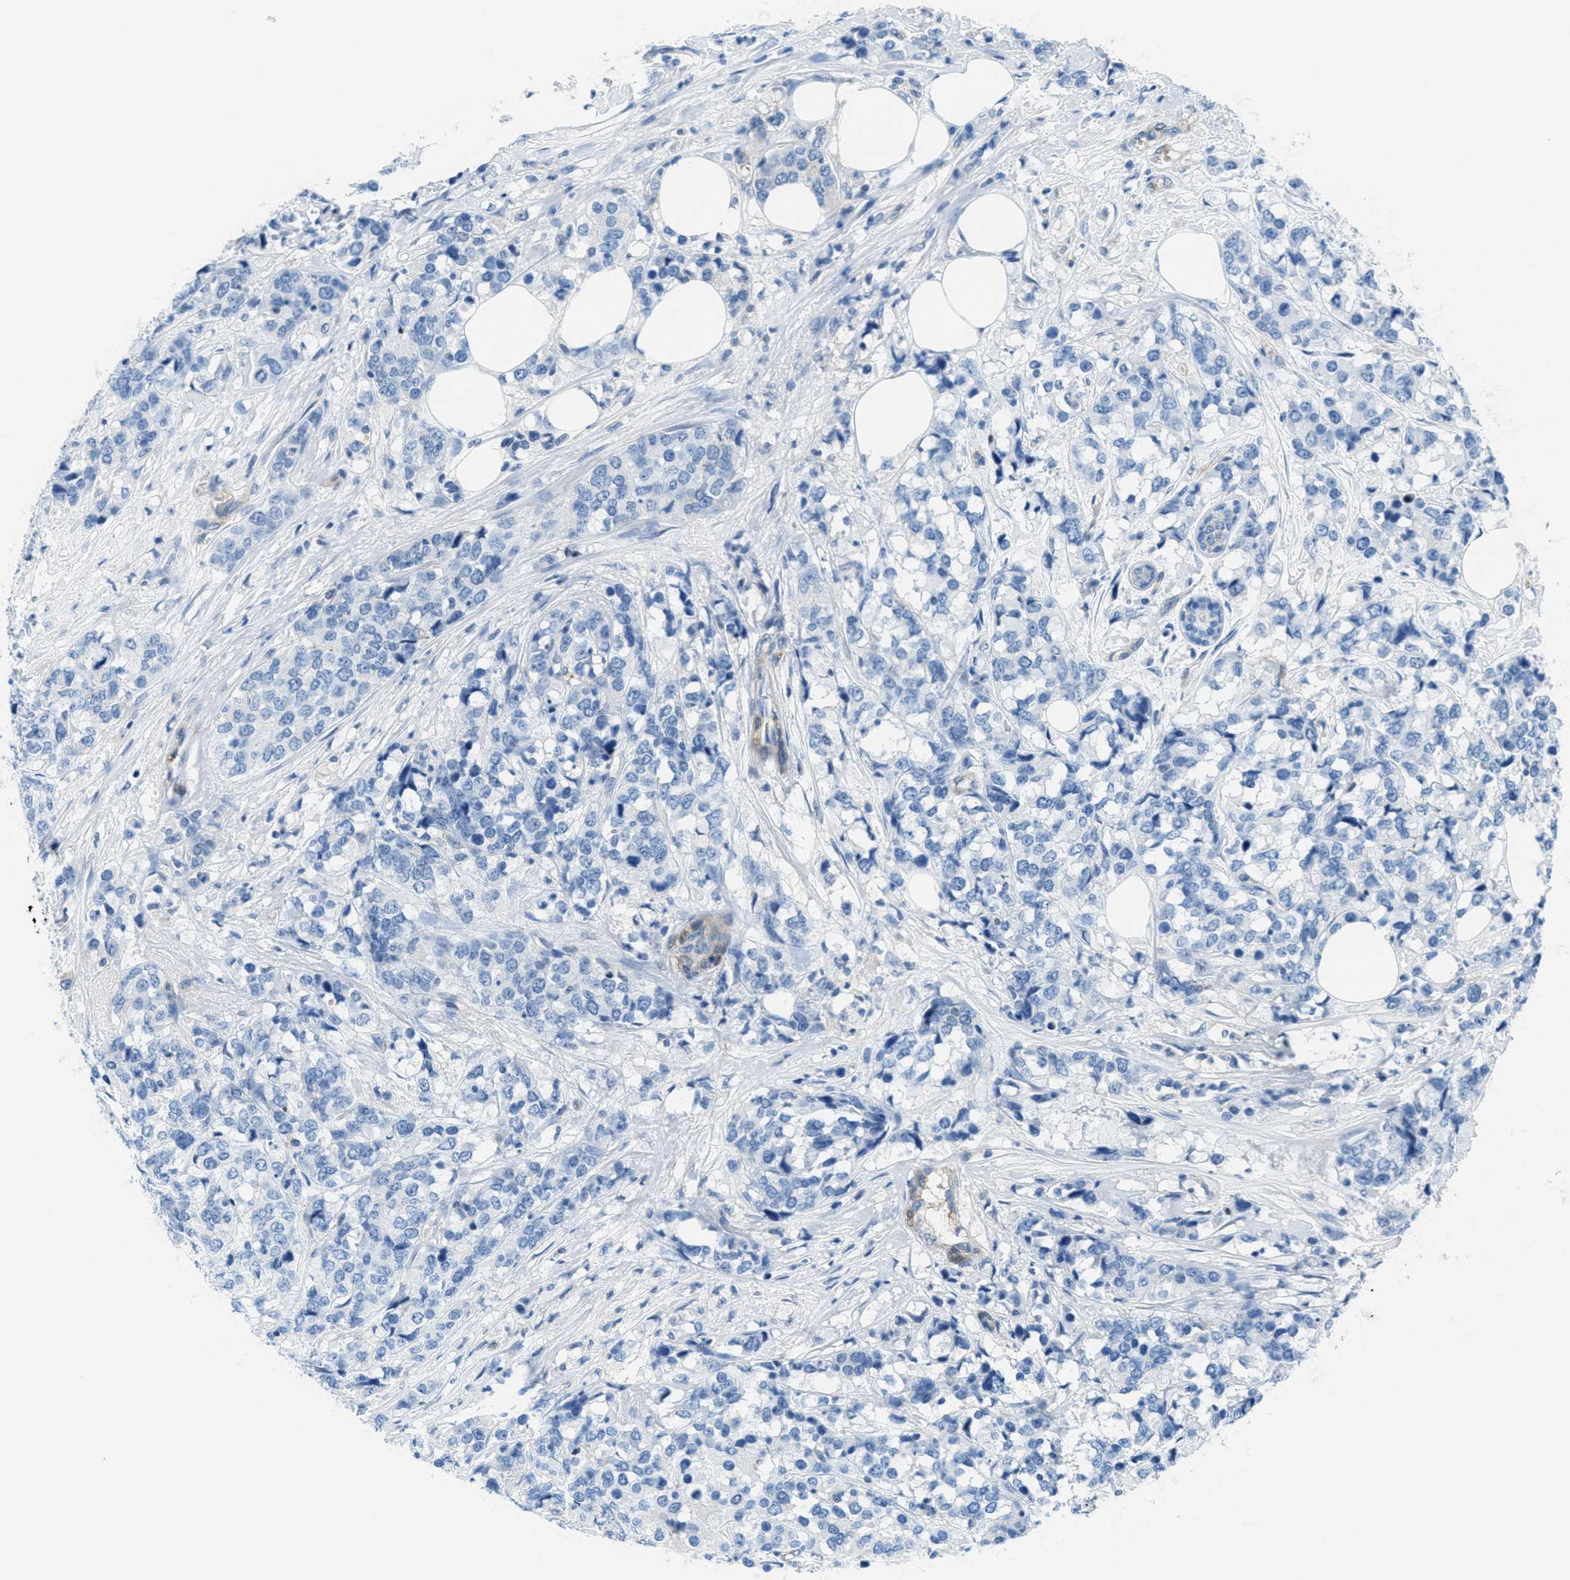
{"staining": {"intensity": "negative", "quantity": "none", "location": "none"}, "tissue": "breast cancer", "cell_type": "Tumor cells", "image_type": "cancer", "snomed": [{"axis": "morphology", "description": "Lobular carcinoma"}, {"axis": "topography", "description": "Breast"}], "caption": "DAB immunohistochemical staining of lobular carcinoma (breast) demonstrates no significant staining in tumor cells.", "gene": "MAPRE2", "patient": {"sex": "female", "age": 59}}